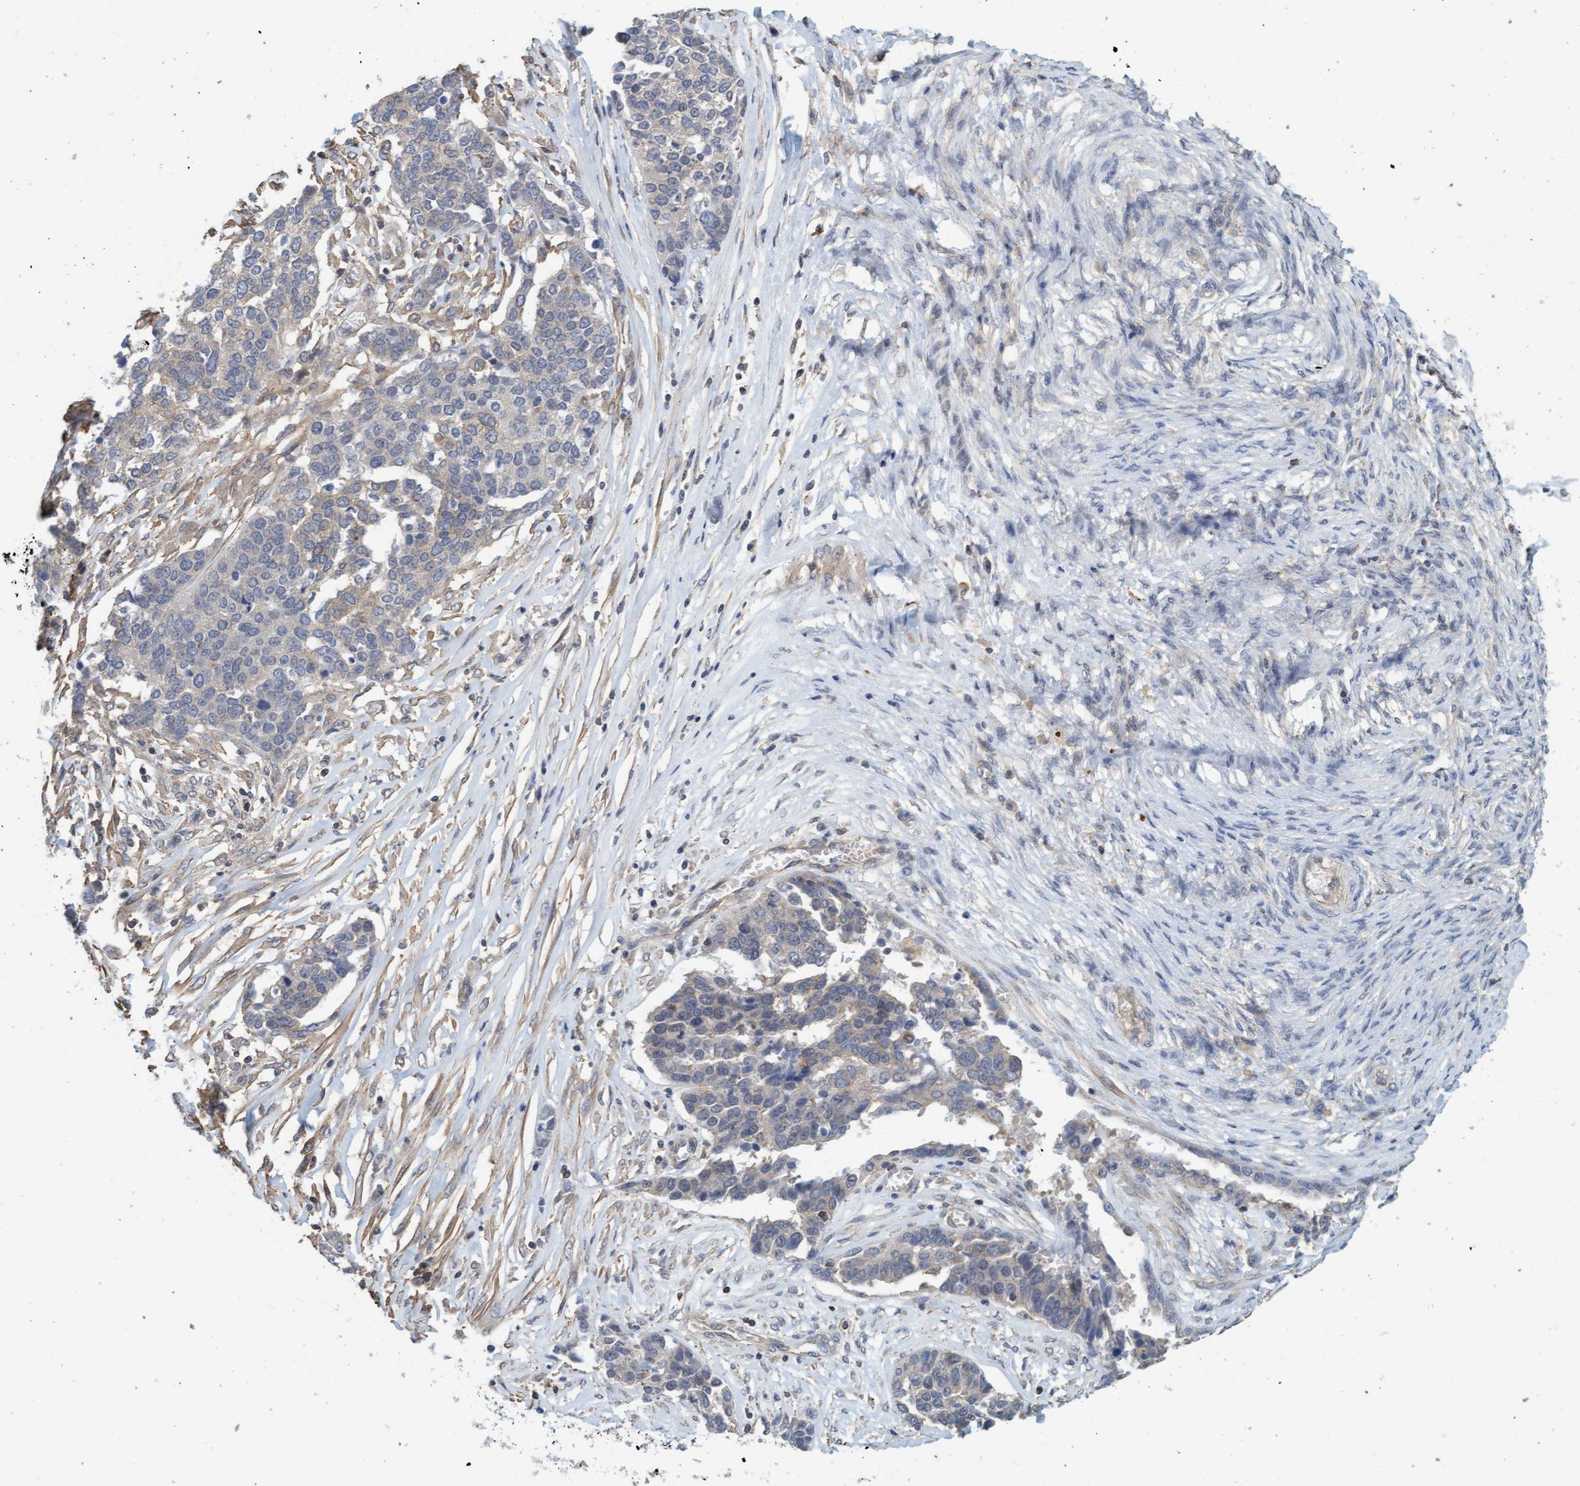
{"staining": {"intensity": "weak", "quantity": "<25%", "location": "cytoplasmic/membranous"}, "tissue": "ovarian cancer", "cell_type": "Tumor cells", "image_type": "cancer", "snomed": [{"axis": "morphology", "description": "Cystadenocarcinoma, serous, NOS"}, {"axis": "topography", "description": "Ovary"}], "caption": "Immunohistochemical staining of human serous cystadenocarcinoma (ovarian) displays no significant positivity in tumor cells.", "gene": "FXR2", "patient": {"sex": "female", "age": 44}}